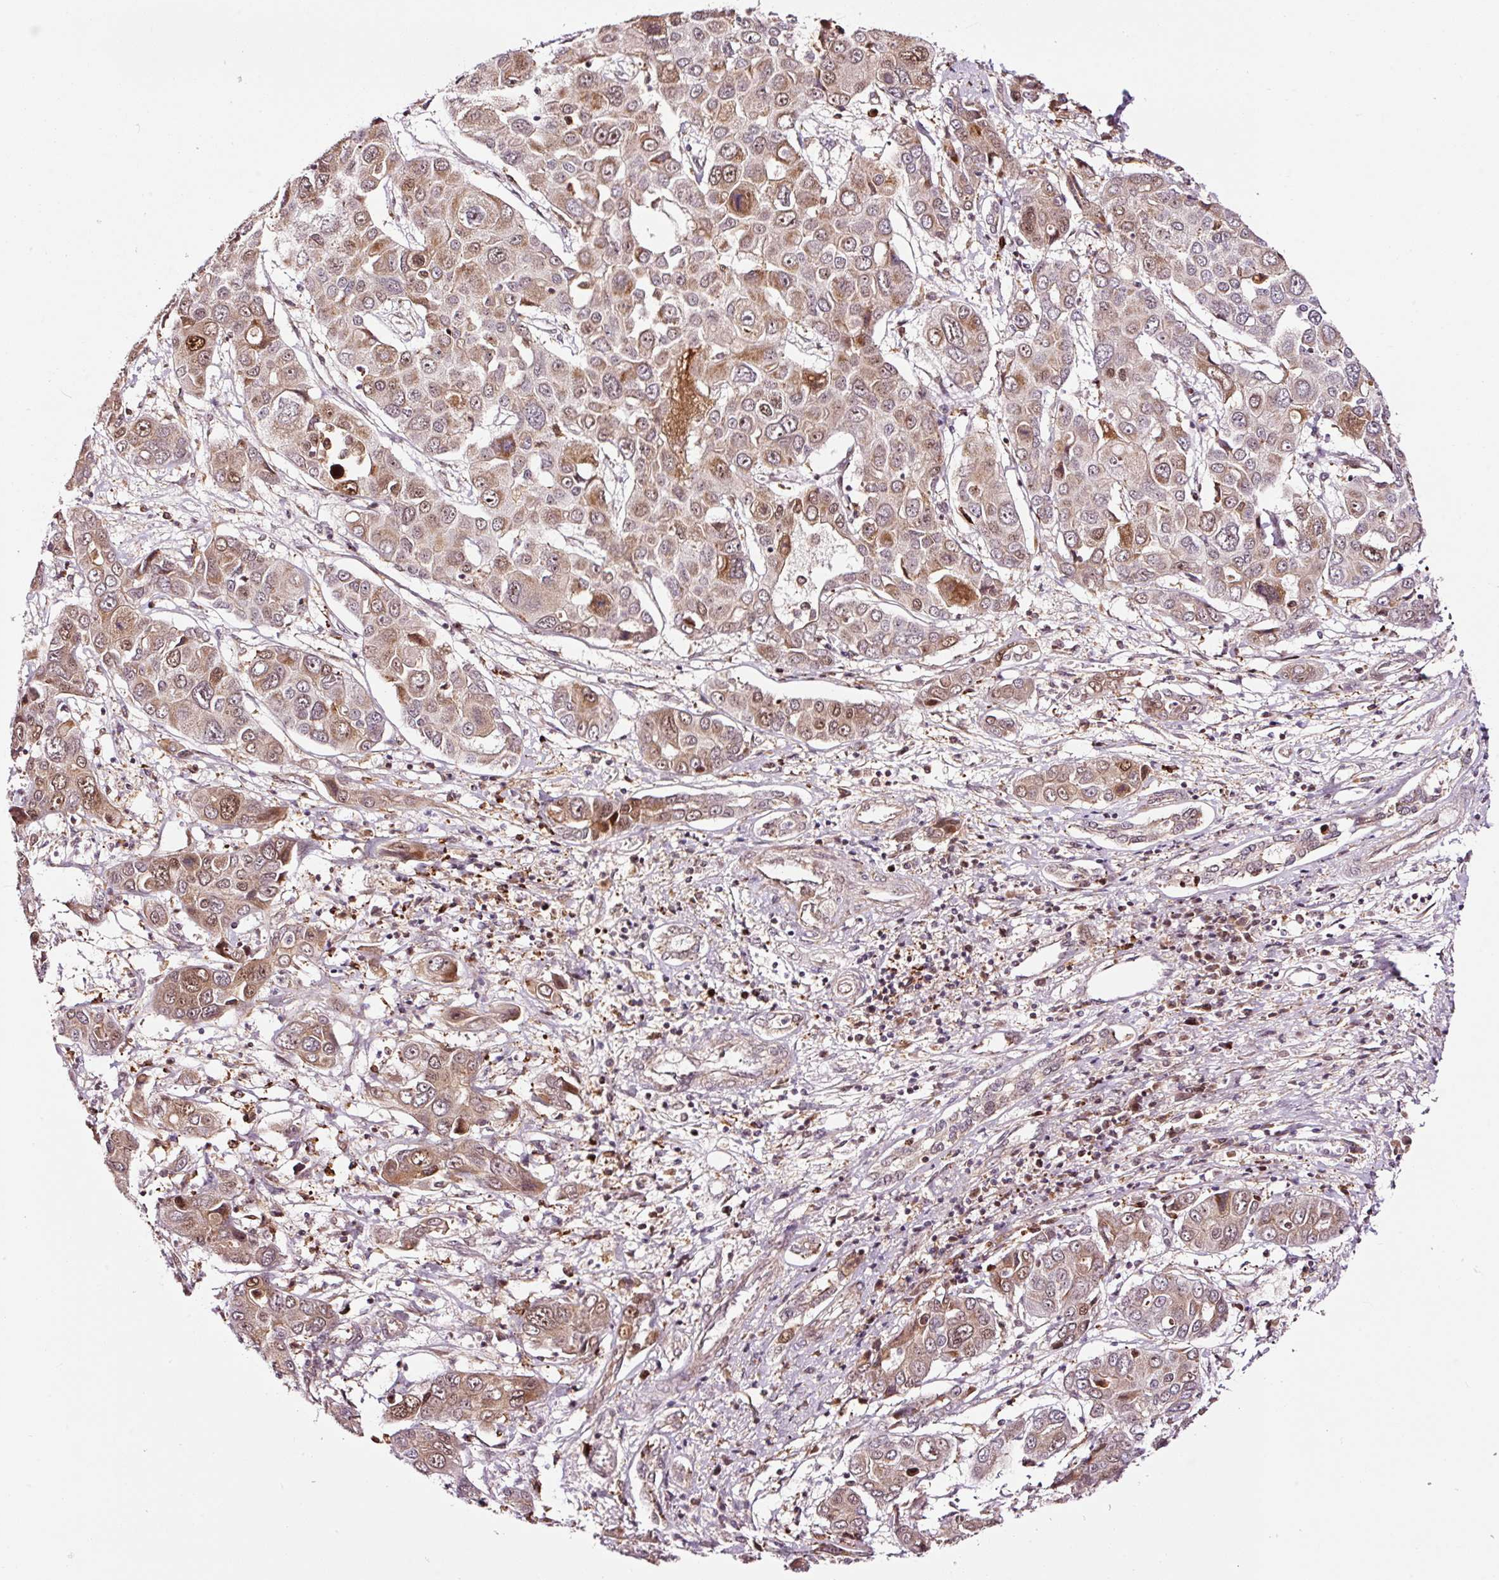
{"staining": {"intensity": "moderate", "quantity": ">75%", "location": "cytoplasmic/membranous,nuclear"}, "tissue": "liver cancer", "cell_type": "Tumor cells", "image_type": "cancer", "snomed": [{"axis": "morphology", "description": "Cholangiocarcinoma"}, {"axis": "topography", "description": "Liver"}], "caption": "A micrograph of human cholangiocarcinoma (liver) stained for a protein reveals moderate cytoplasmic/membranous and nuclear brown staining in tumor cells.", "gene": "RFC4", "patient": {"sex": "male", "age": 67}}